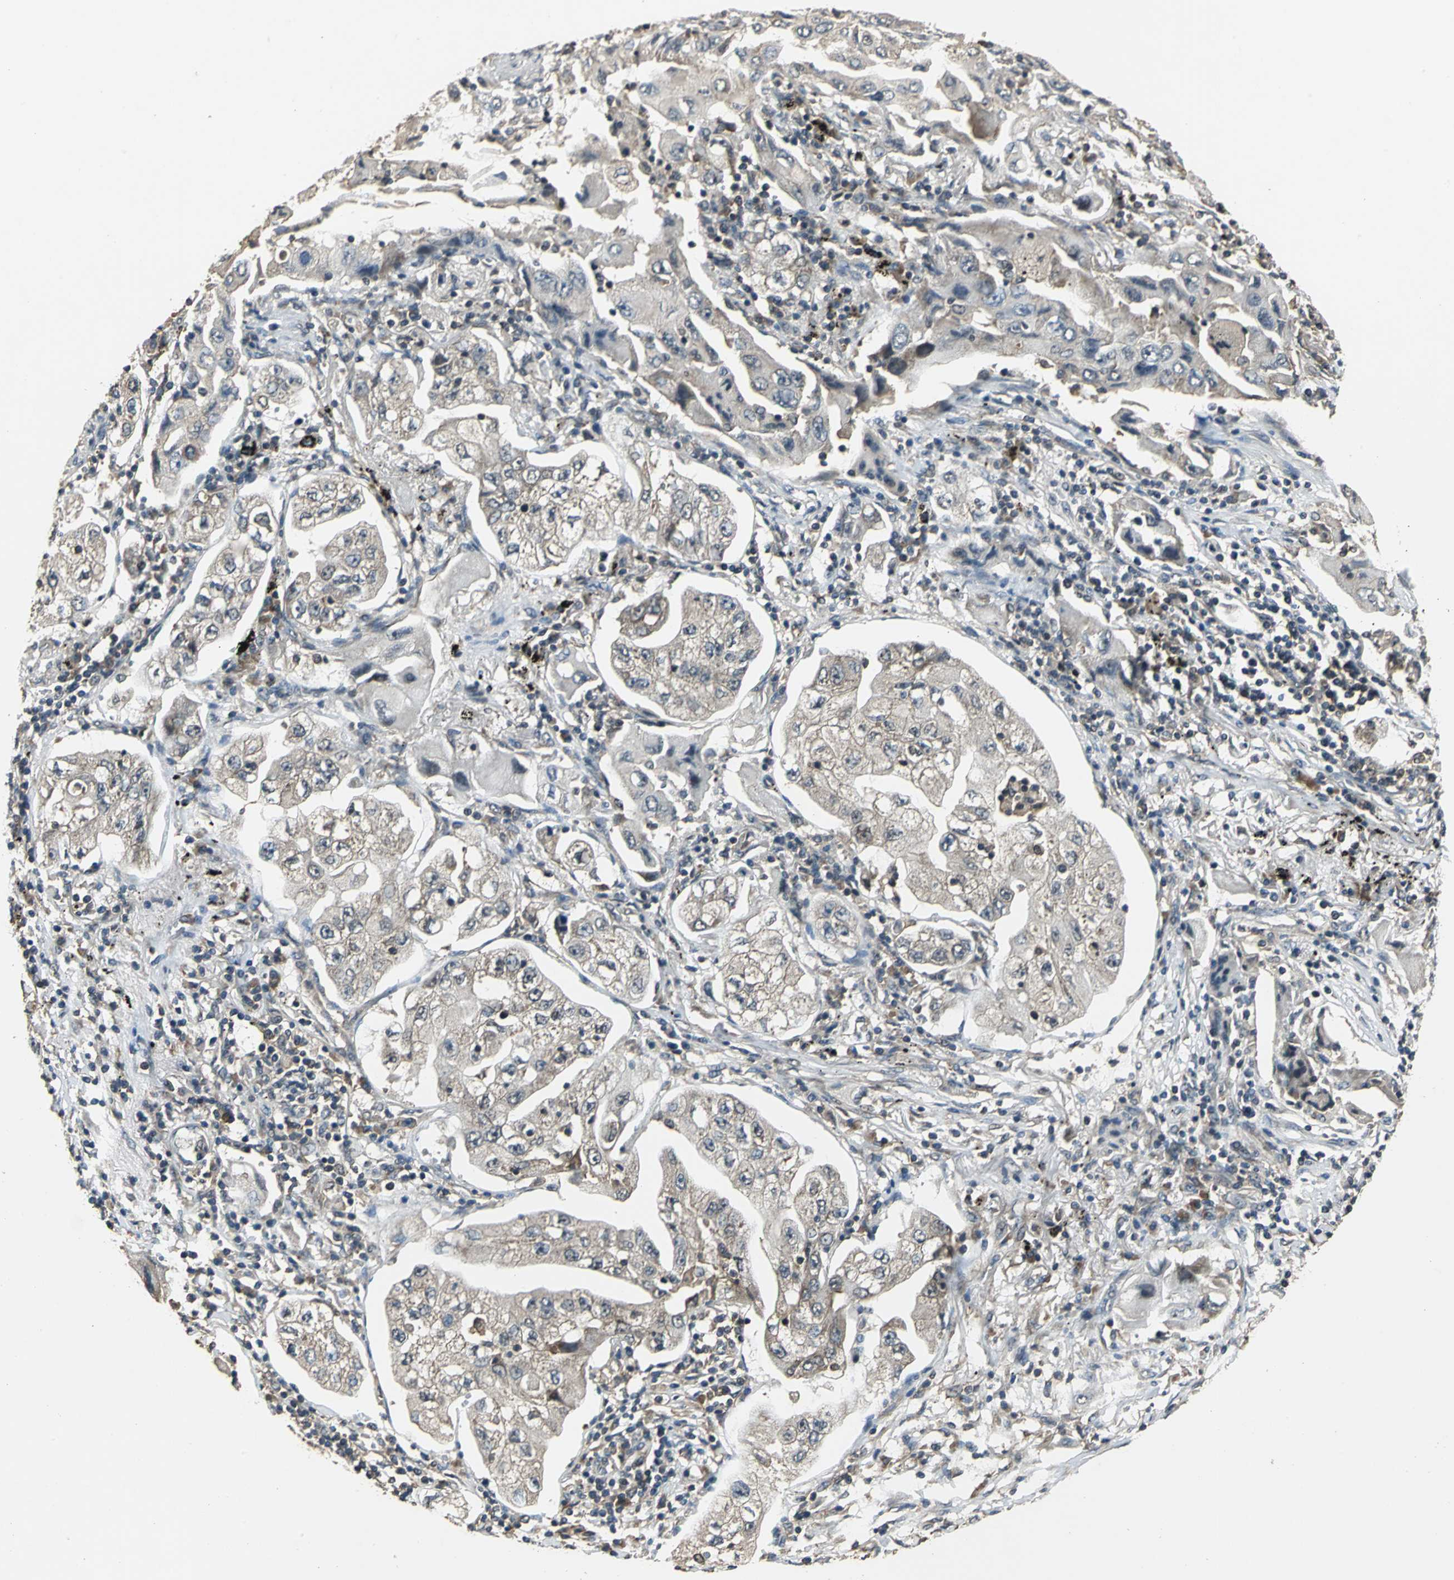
{"staining": {"intensity": "weak", "quantity": "<25%", "location": "cytoplasmic/membranous"}, "tissue": "lung cancer", "cell_type": "Tumor cells", "image_type": "cancer", "snomed": [{"axis": "morphology", "description": "Adenocarcinoma, NOS"}, {"axis": "topography", "description": "Lung"}], "caption": "Immunohistochemistry of human adenocarcinoma (lung) exhibits no expression in tumor cells.", "gene": "EIF2B2", "patient": {"sex": "female", "age": 65}}